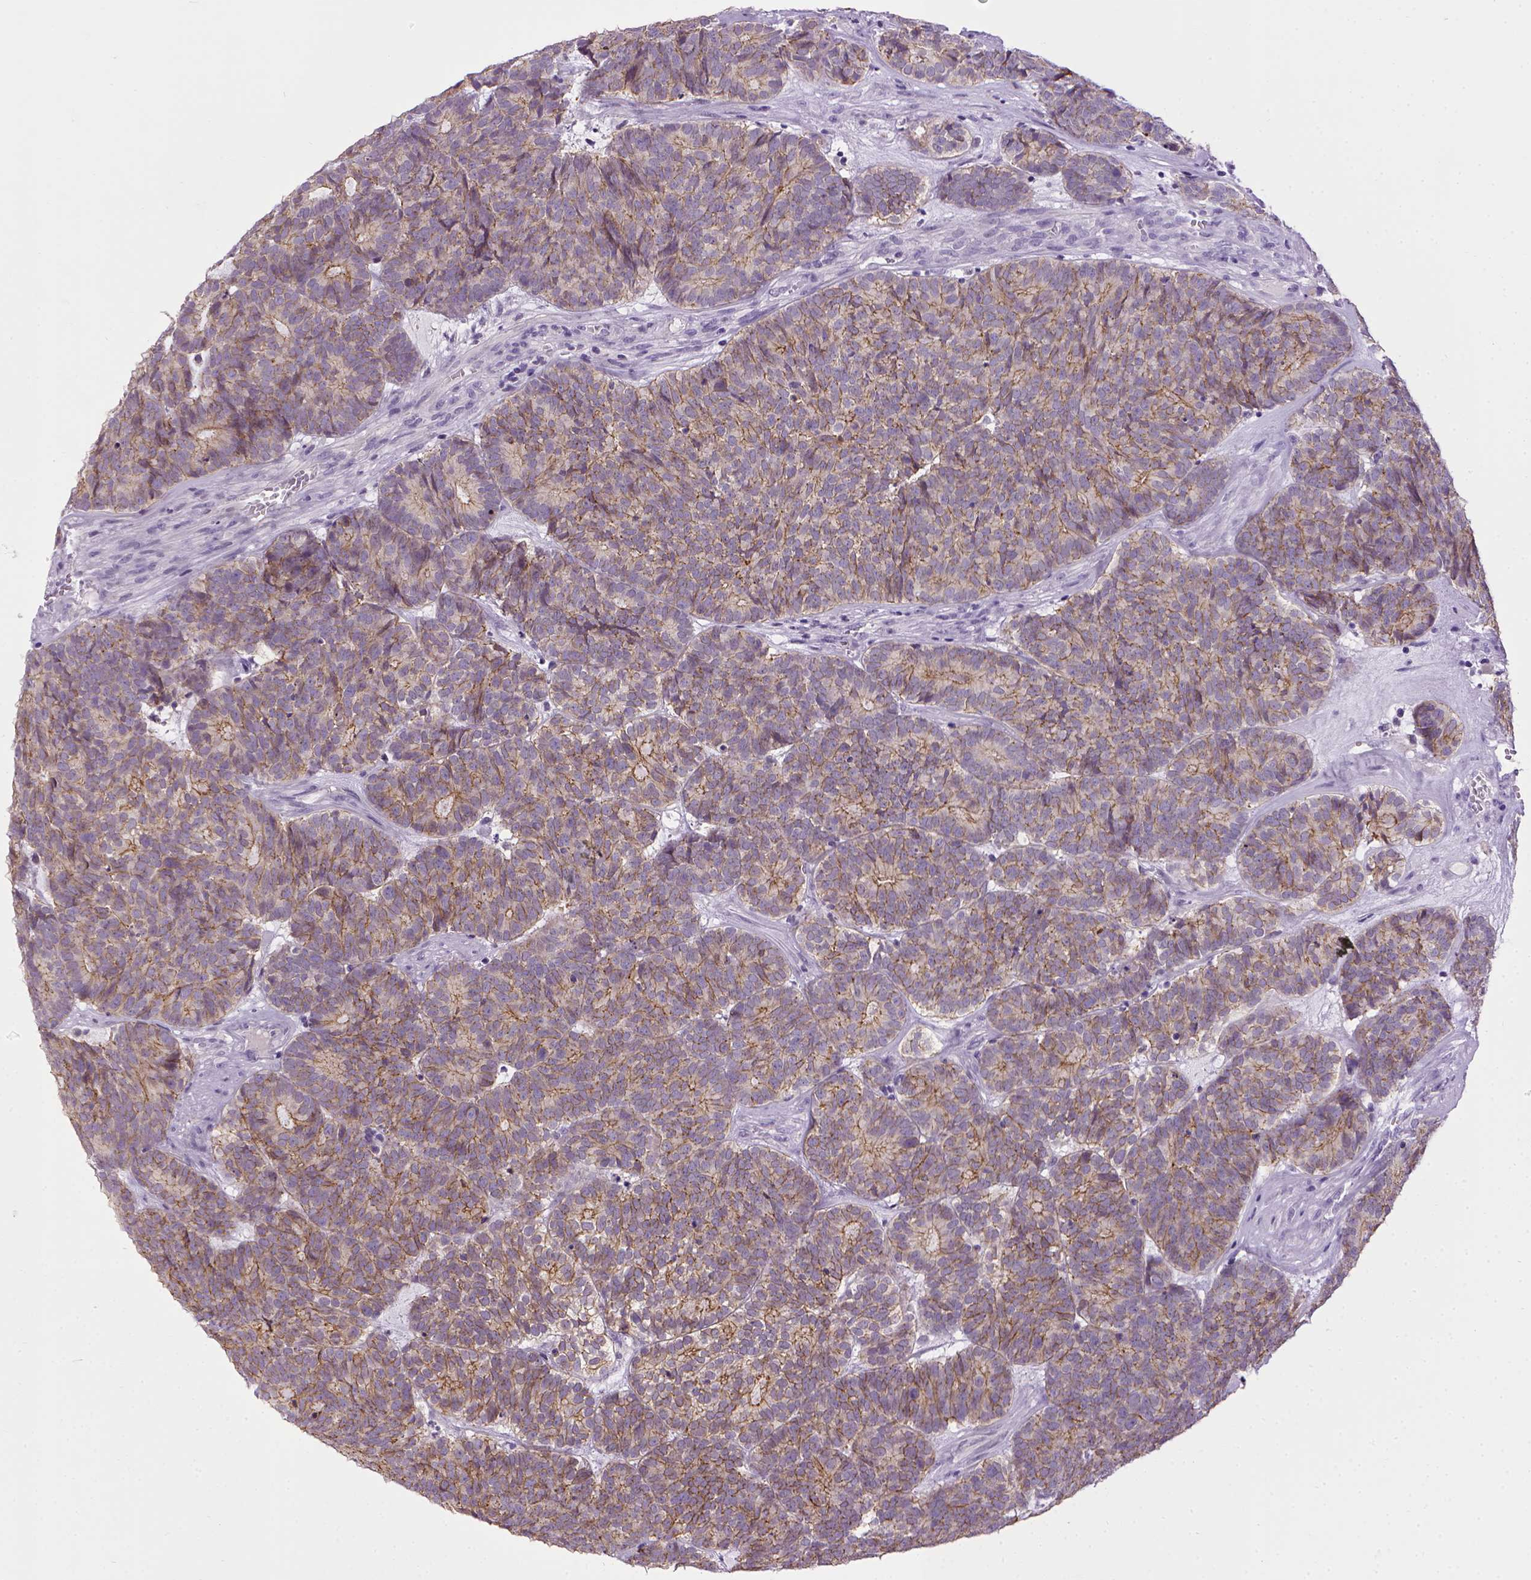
{"staining": {"intensity": "moderate", "quantity": "25%-75%", "location": "cytoplasmic/membranous"}, "tissue": "head and neck cancer", "cell_type": "Tumor cells", "image_type": "cancer", "snomed": [{"axis": "morphology", "description": "Adenocarcinoma, NOS"}, {"axis": "topography", "description": "Head-Neck"}], "caption": "Tumor cells reveal medium levels of moderate cytoplasmic/membranous positivity in approximately 25%-75% of cells in human head and neck adenocarcinoma.", "gene": "CDH1", "patient": {"sex": "female", "age": 81}}